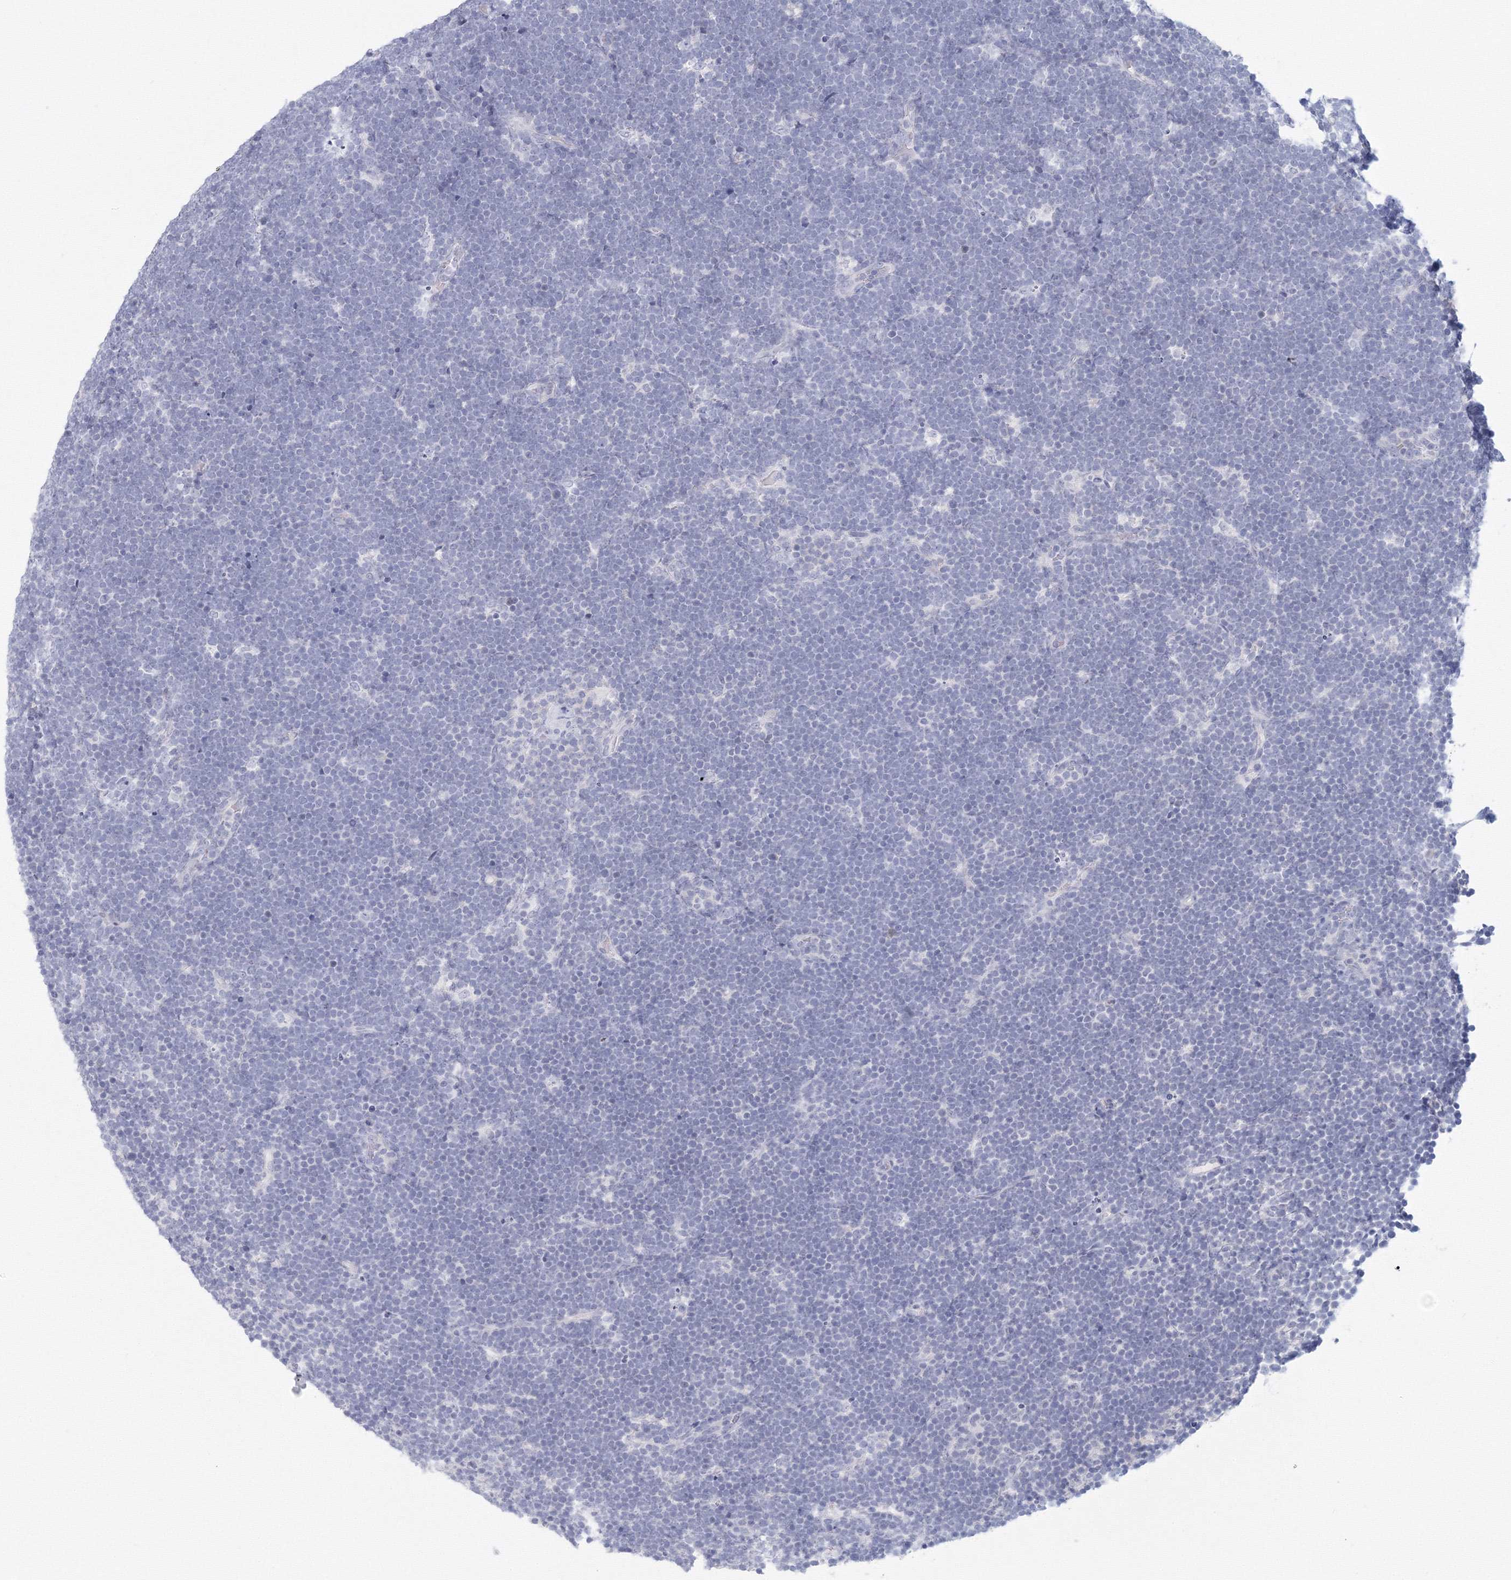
{"staining": {"intensity": "negative", "quantity": "none", "location": "none"}, "tissue": "lymphoma", "cell_type": "Tumor cells", "image_type": "cancer", "snomed": [{"axis": "morphology", "description": "Malignant lymphoma, non-Hodgkin's type, High grade"}, {"axis": "topography", "description": "Lymph node"}], "caption": "A micrograph of malignant lymphoma, non-Hodgkin's type (high-grade) stained for a protein exhibits no brown staining in tumor cells. (Immunohistochemistry, brightfield microscopy, high magnification).", "gene": "TACC2", "patient": {"sex": "male", "age": 13}}